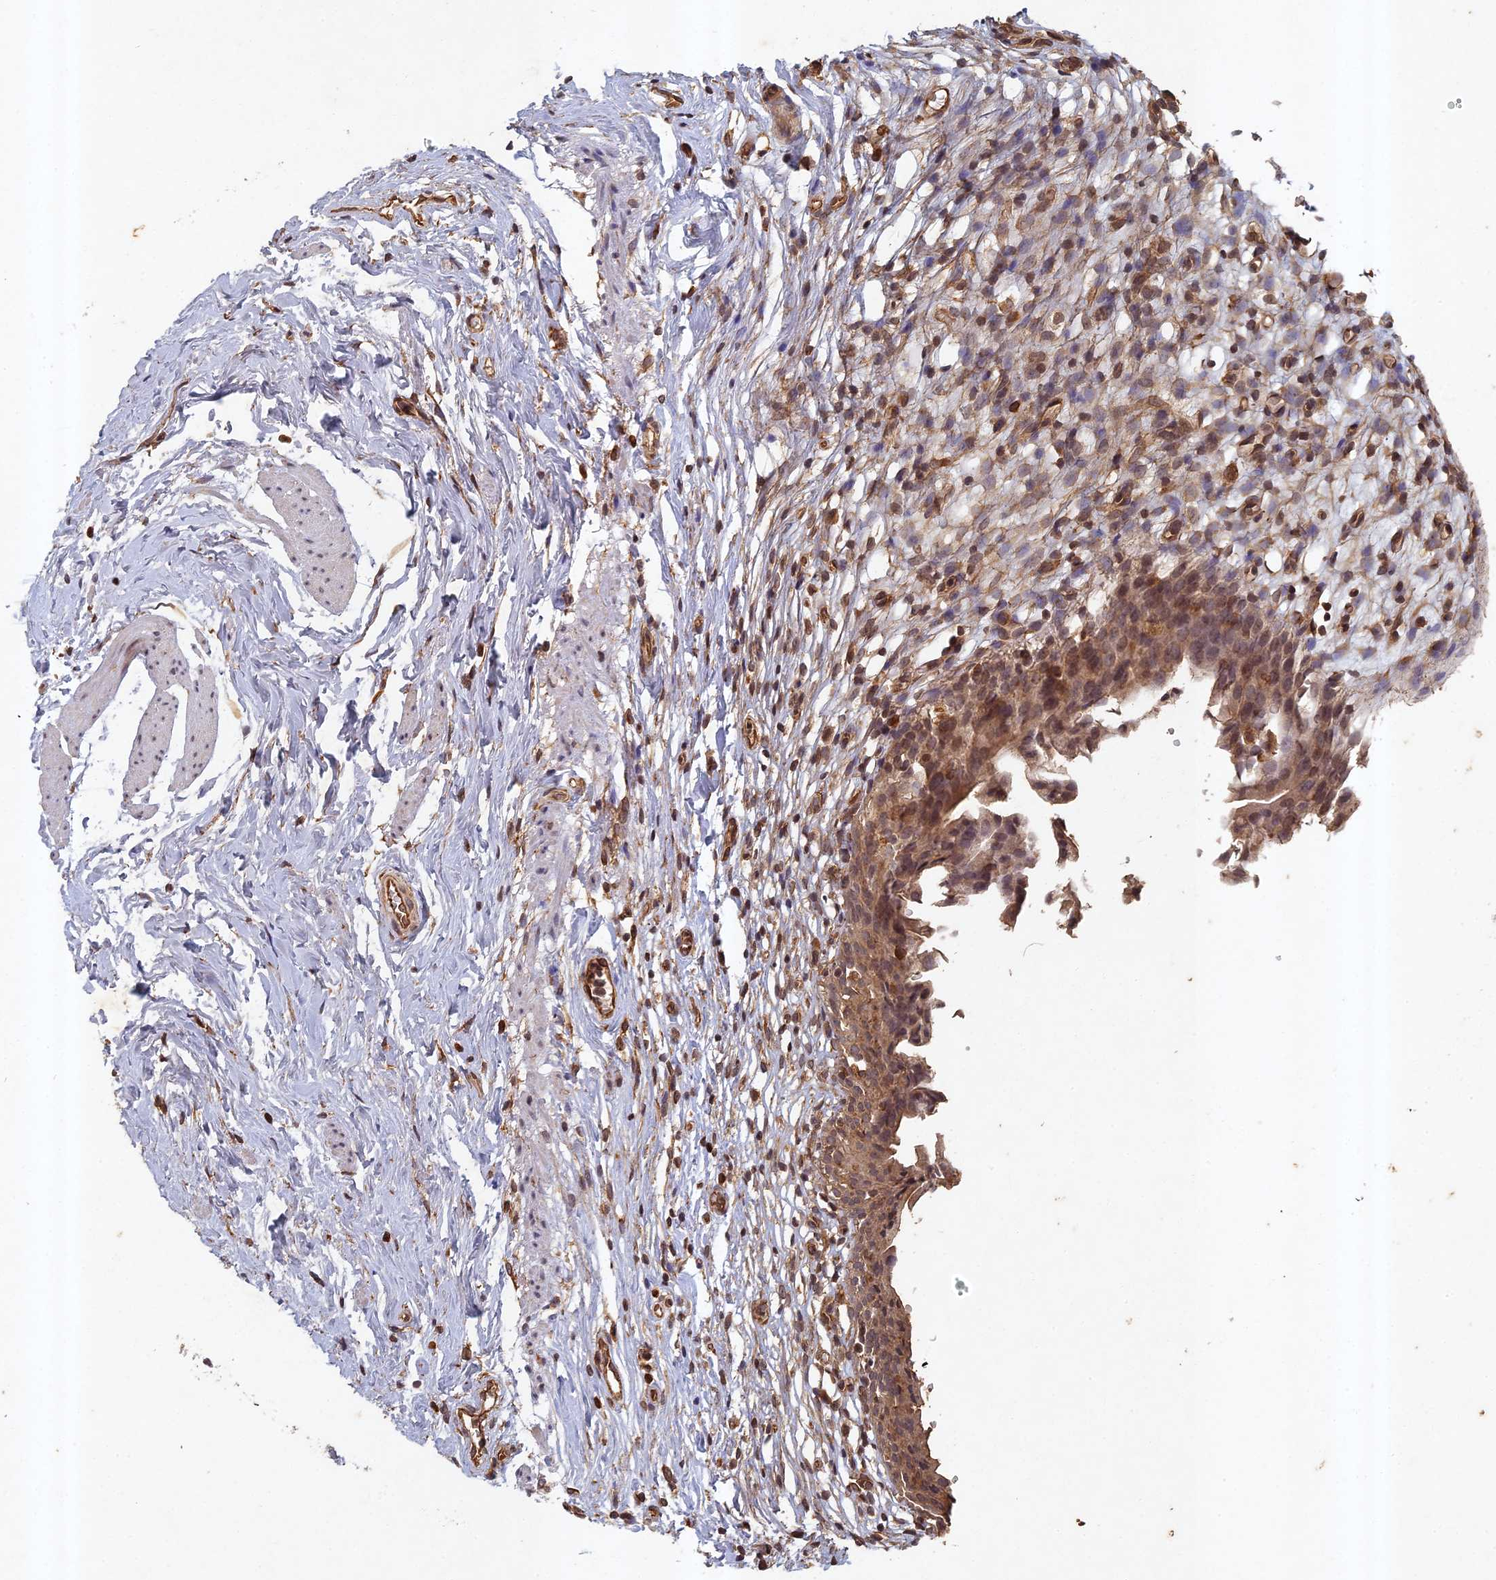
{"staining": {"intensity": "moderate", "quantity": "25%-75%", "location": "cytoplasmic/membranous,nuclear"}, "tissue": "urinary bladder", "cell_type": "Urothelial cells", "image_type": "normal", "snomed": [{"axis": "morphology", "description": "Normal tissue, NOS"}, {"axis": "morphology", "description": "Inflammation, NOS"}, {"axis": "topography", "description": "Urinary bladder"}], "caption": "IHC of normal urinary bladder exhibits medium levels of moderate cytoplasmic/membranous,nuclear staining in approximately 25%-75% of urothelial cells. Using DAB (brown) and hematoxylin (blue) stains, captured at high magnification using brightfield microscopy.", "gene": "ABCB10", "patient": {"sex": "male", "age": 63}}